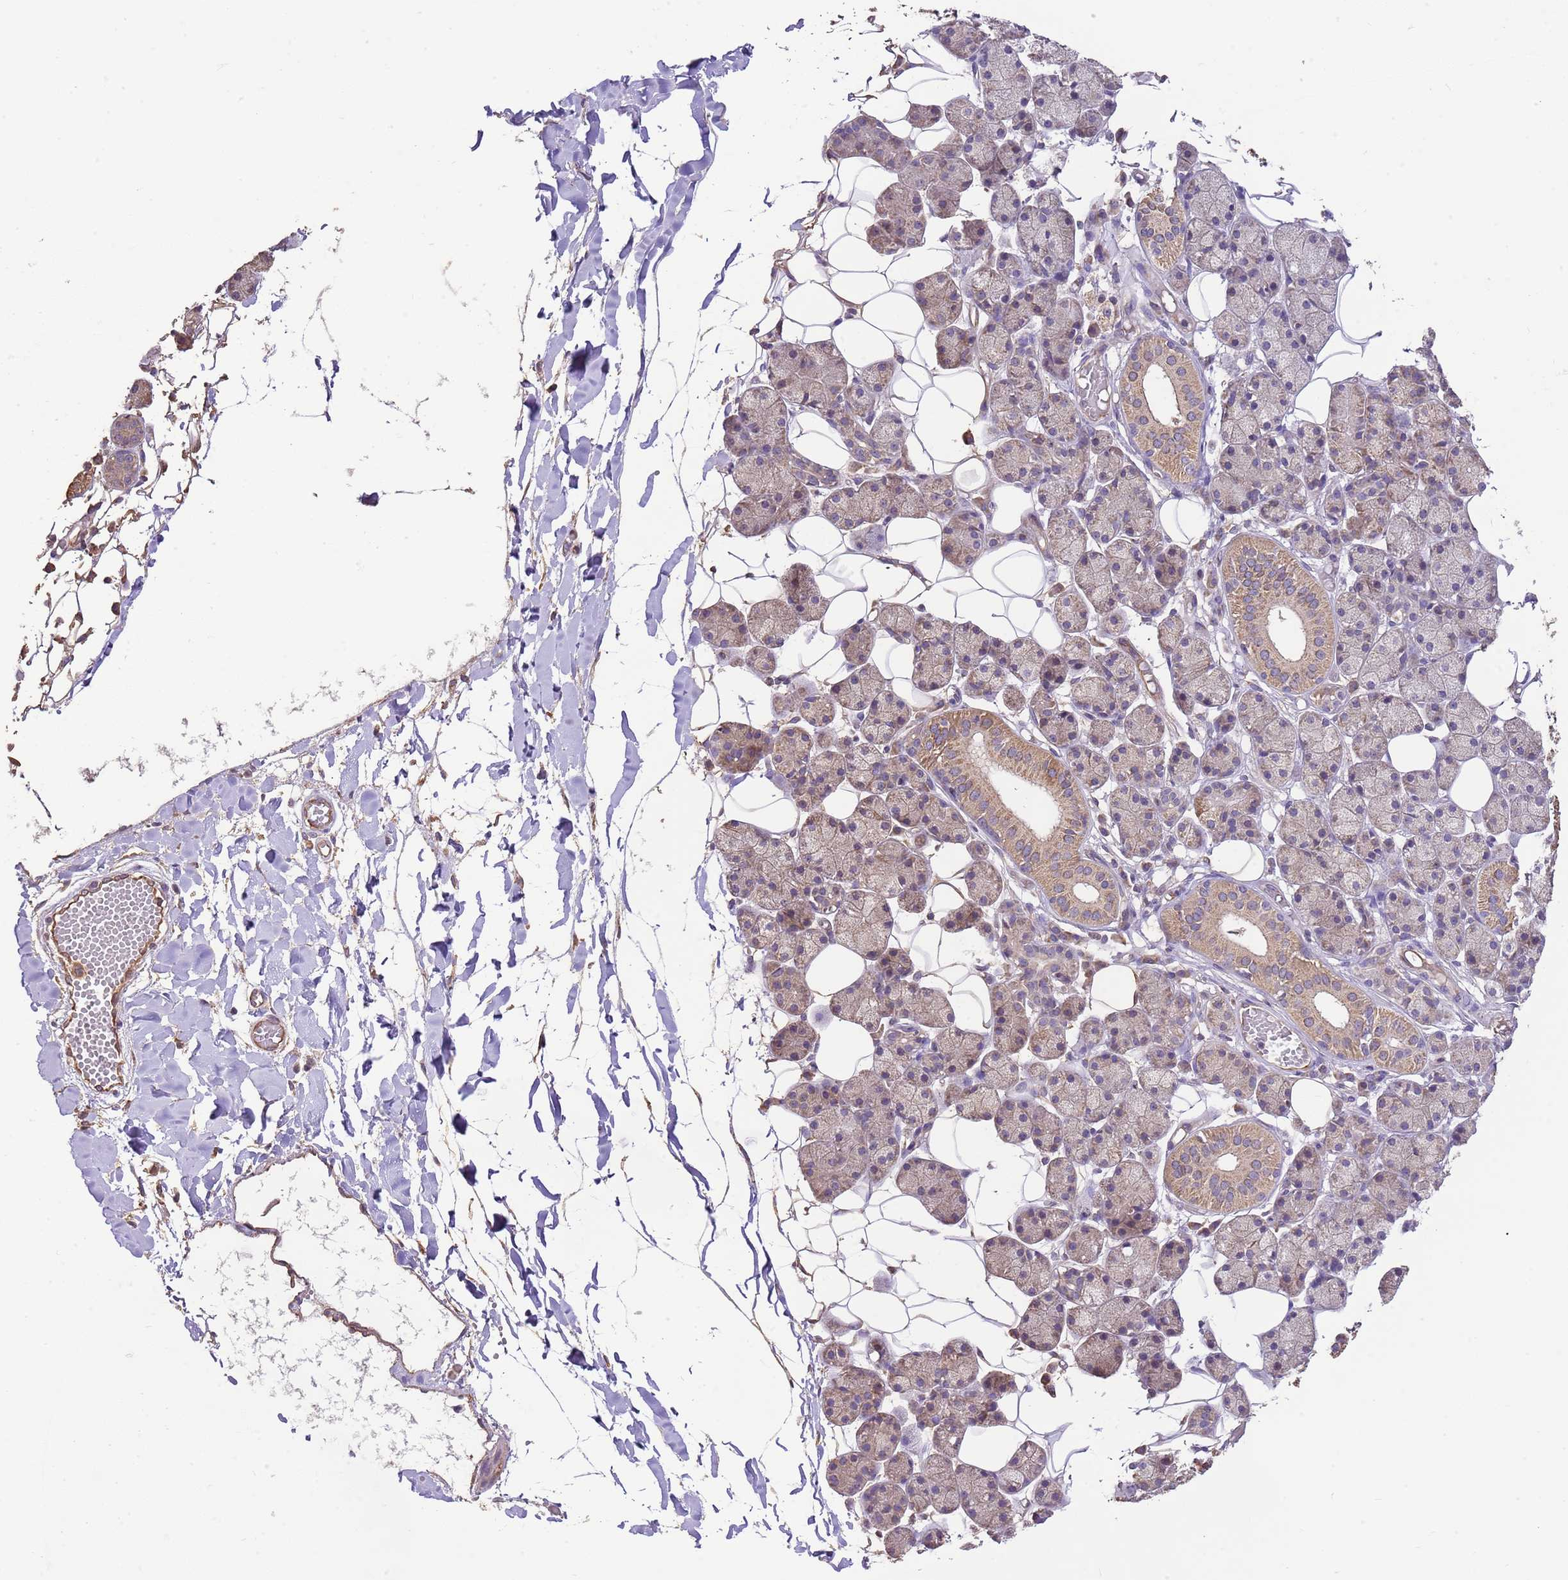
{"staining": {"intensity": "moderate", "quantity": "25%-75%", "location": "cytoplasmic/membranous"}, "tissue": "salivary gland", "cell_type": "Glandular cells", "image_type": "normal", "snomed": [{"axis": "morphology", "description": "Normal tissue, NOS"}, {"axis": "topography", "description": "Salivary gland"}], "caption": "Salivary gland stained with immunohistochemistry reveals moderate cytoplasmic/membranous positivity in approximately 25%-75% of glandular cells.", "gene": "DOCK9", "patient": {"sex": "female", "age": 33}}